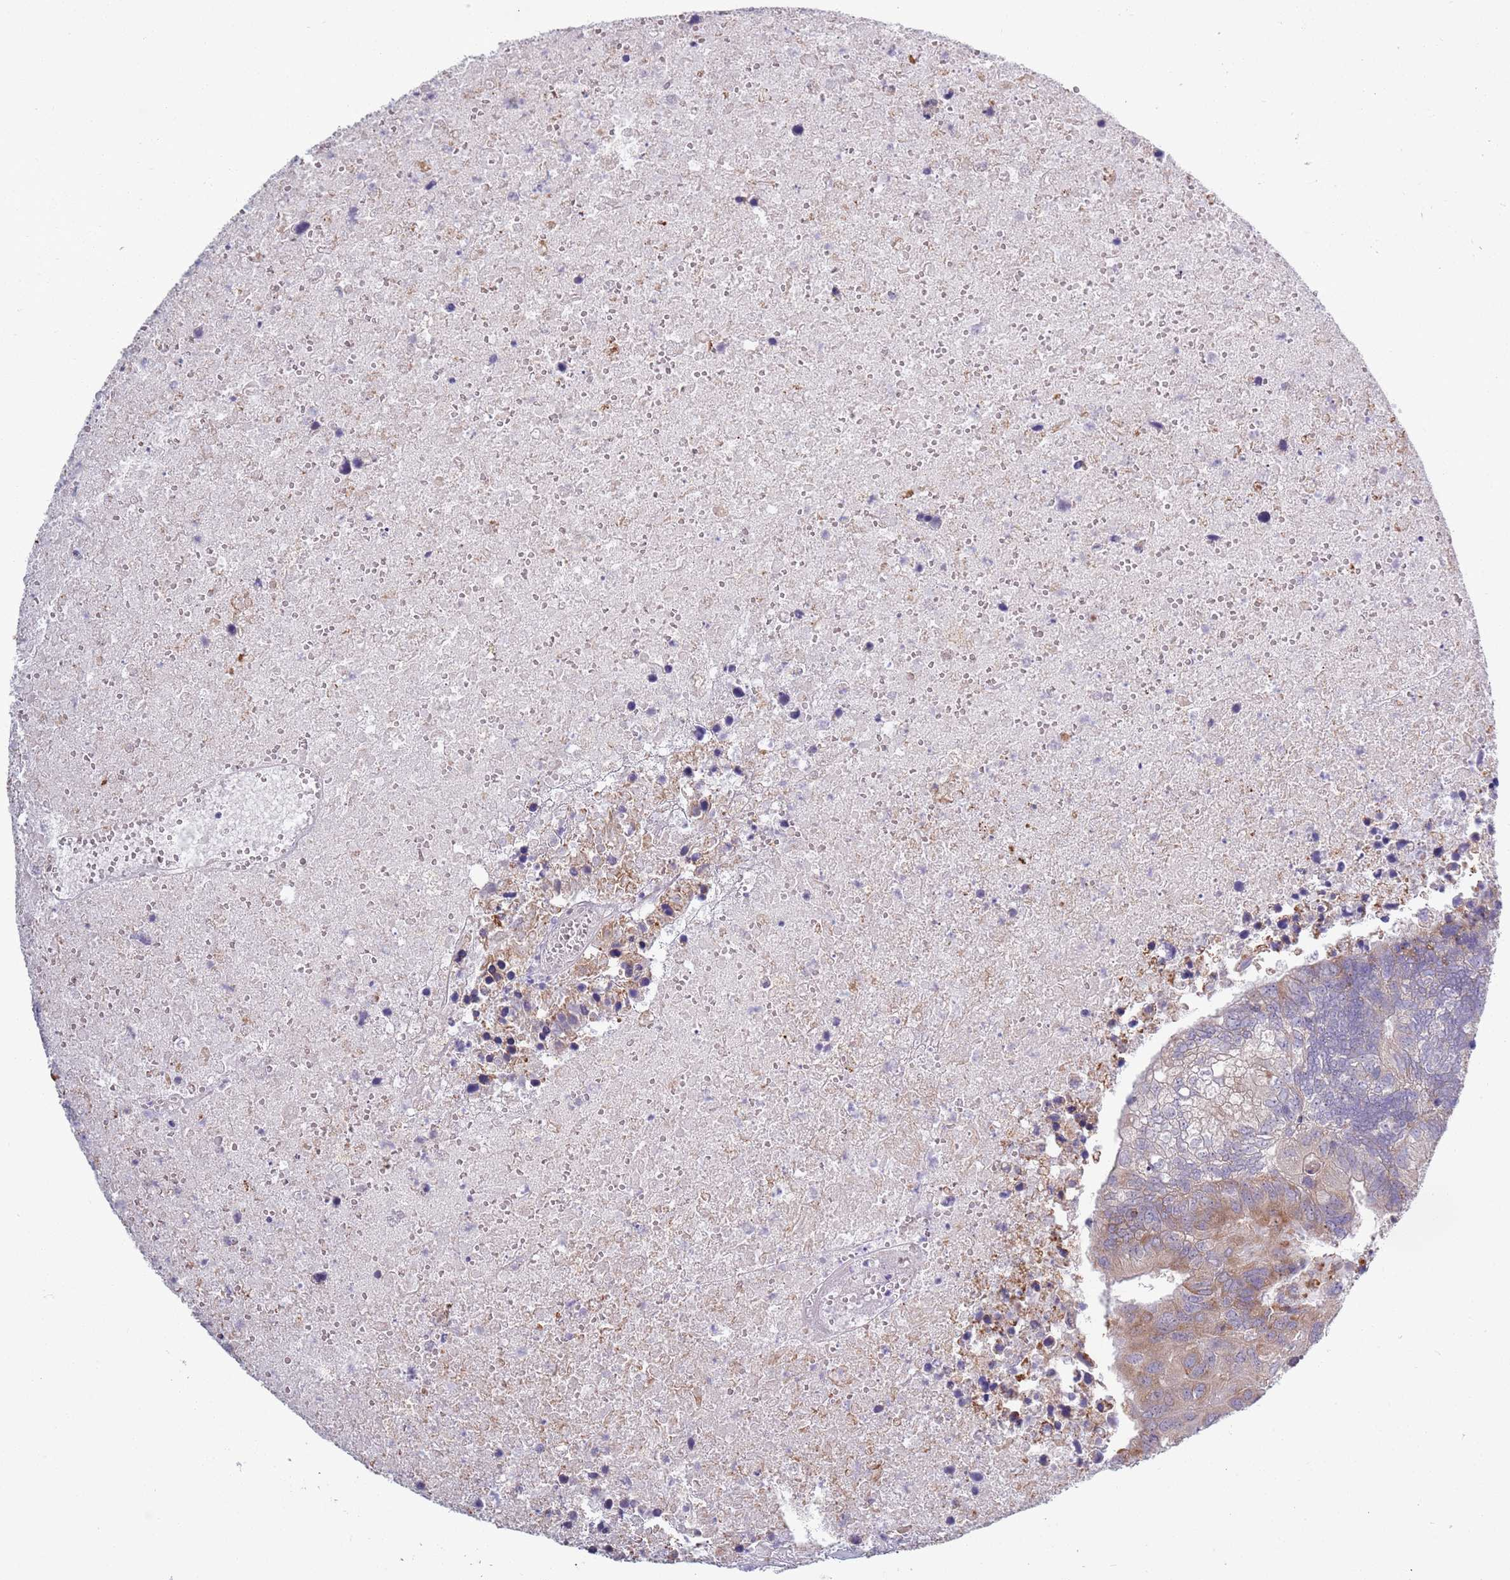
{"staining": {"intensity": "moderate", "quantity": "<25%", "location": "cytoplasmic/membranous"}, "tissue": "colorectal cancer", "cell_type": "Tumor cells", "image_type": "cancer", "snomed": [{"axis": "morphology", "description": "Adenocarcinoma, NOS"}, {"axis": "topography", "description": "Colon"}], "caption": "Tumor cells demonstrate low levels of moderate cytoplasmic/membranous positivity in about <25% of cells in human colorectal cancer (adenocarcinoma).", "gene": "LTB", "patient": {"sex": "female", "age": 48}}